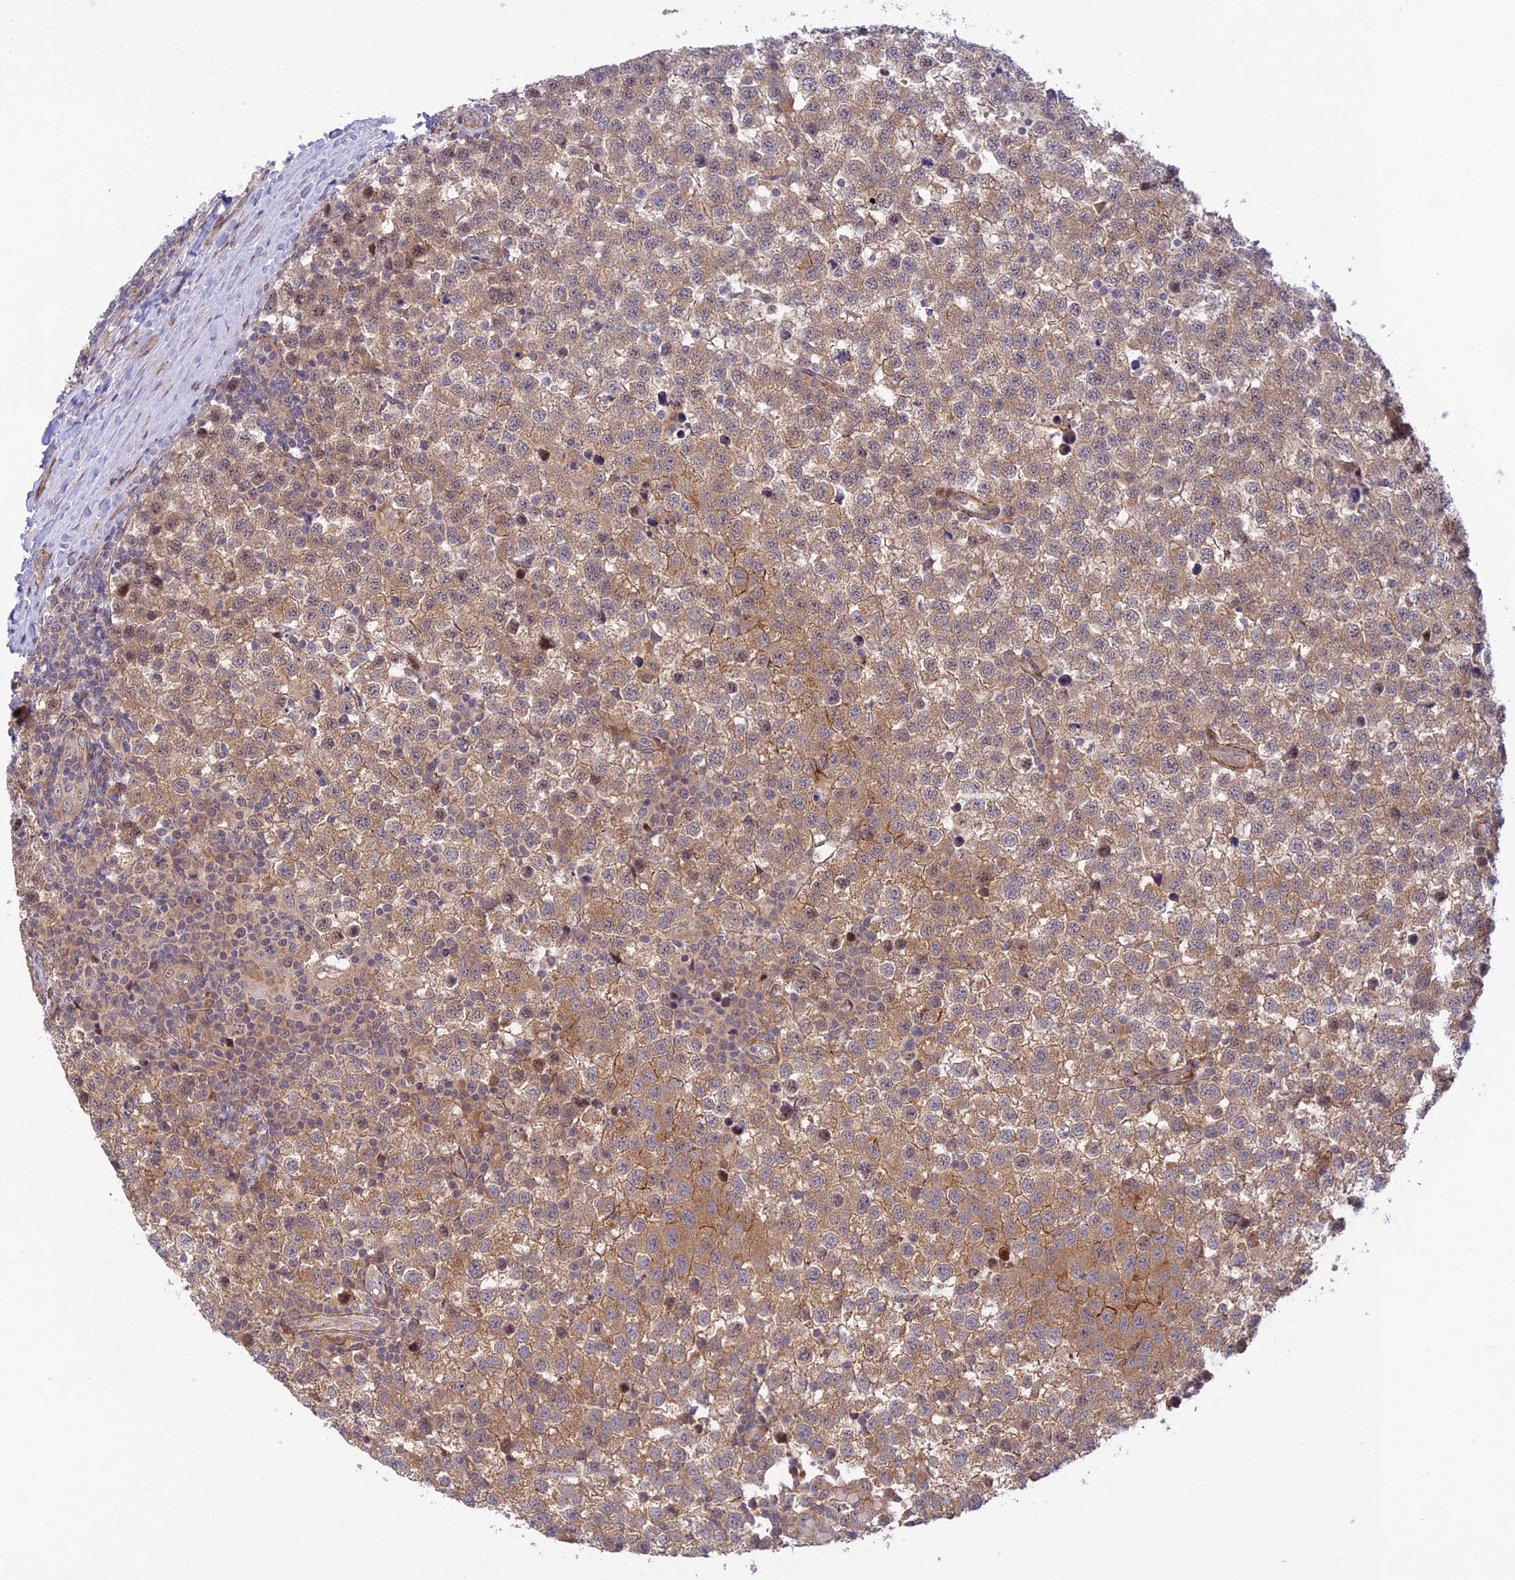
{"staining": {"intensity": "weak", "quantity": ">75%", "location": "cytoplasmic/membranous"}, "tissue": "testis cancer", "cell_type": "Tumor cells", "image_type": "cancer", "snomed": [{"axis": "morphology", "description": "Seminoma, NOS"}, {"axis": "topography", "description": "Testis"}], "caption": "Weak cytoplasmic/membranous protein expression is identified in approximately >75% of tumor cells in testis seminoma.", "gene": "ZNF584", "patient": {"sex": "male", "age": 34}}